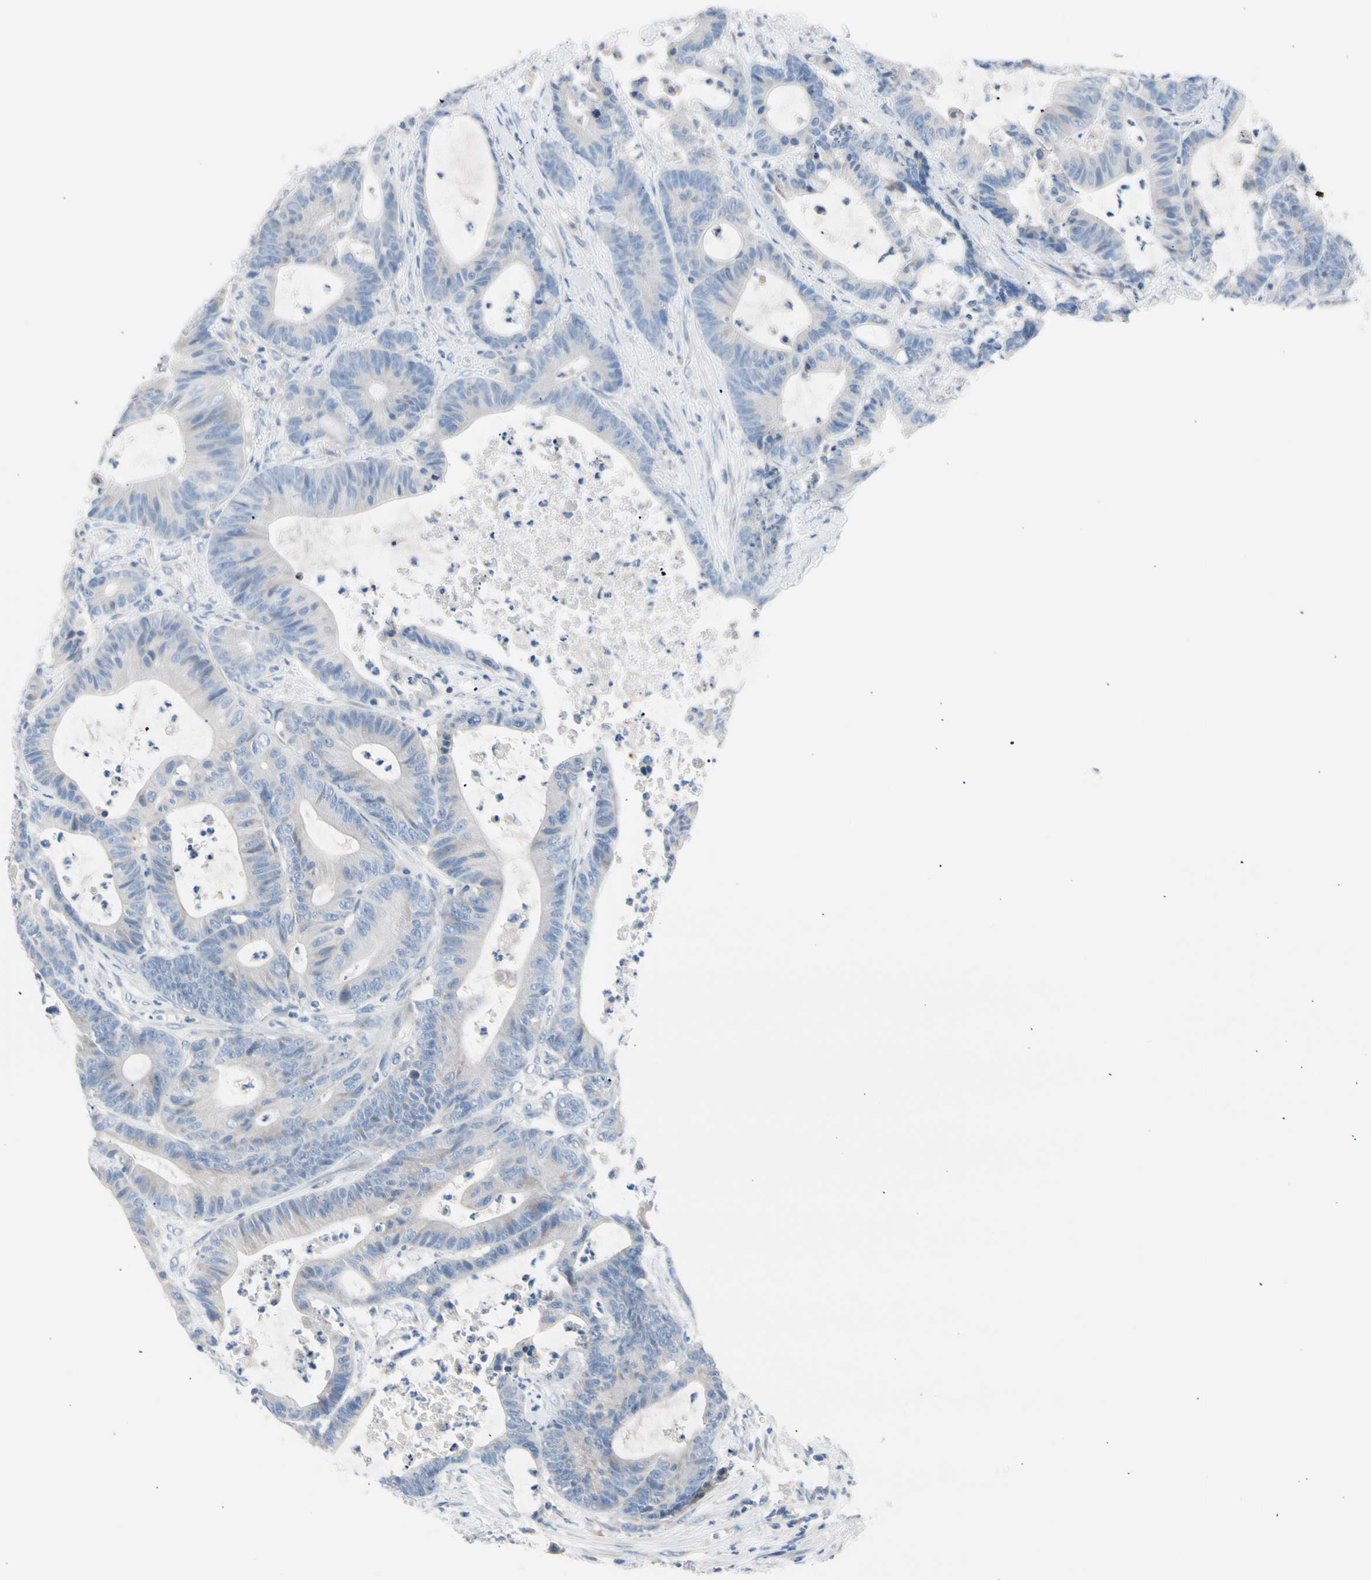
{"staining": {"intensity": "negative", "quantity": "none", "location": "none"}, "tissue": "colorectal cancer", "cell_type": "Tumor cells", "image_type": "cancer", "snomed": [{"axis": "morphology", "description": "Adenocarcinoma, NOS"}, {"axis": "topography", "description": "Colon"}], "caption": "The image demonstrates no staining of tumor cells in colorectal cancer (adenocarcinoma). (DAB IHC visualized using brightfield microscopy, high magnification).", "gene": "CASQ1", "patient": {"sex": "female", "age": 84}}